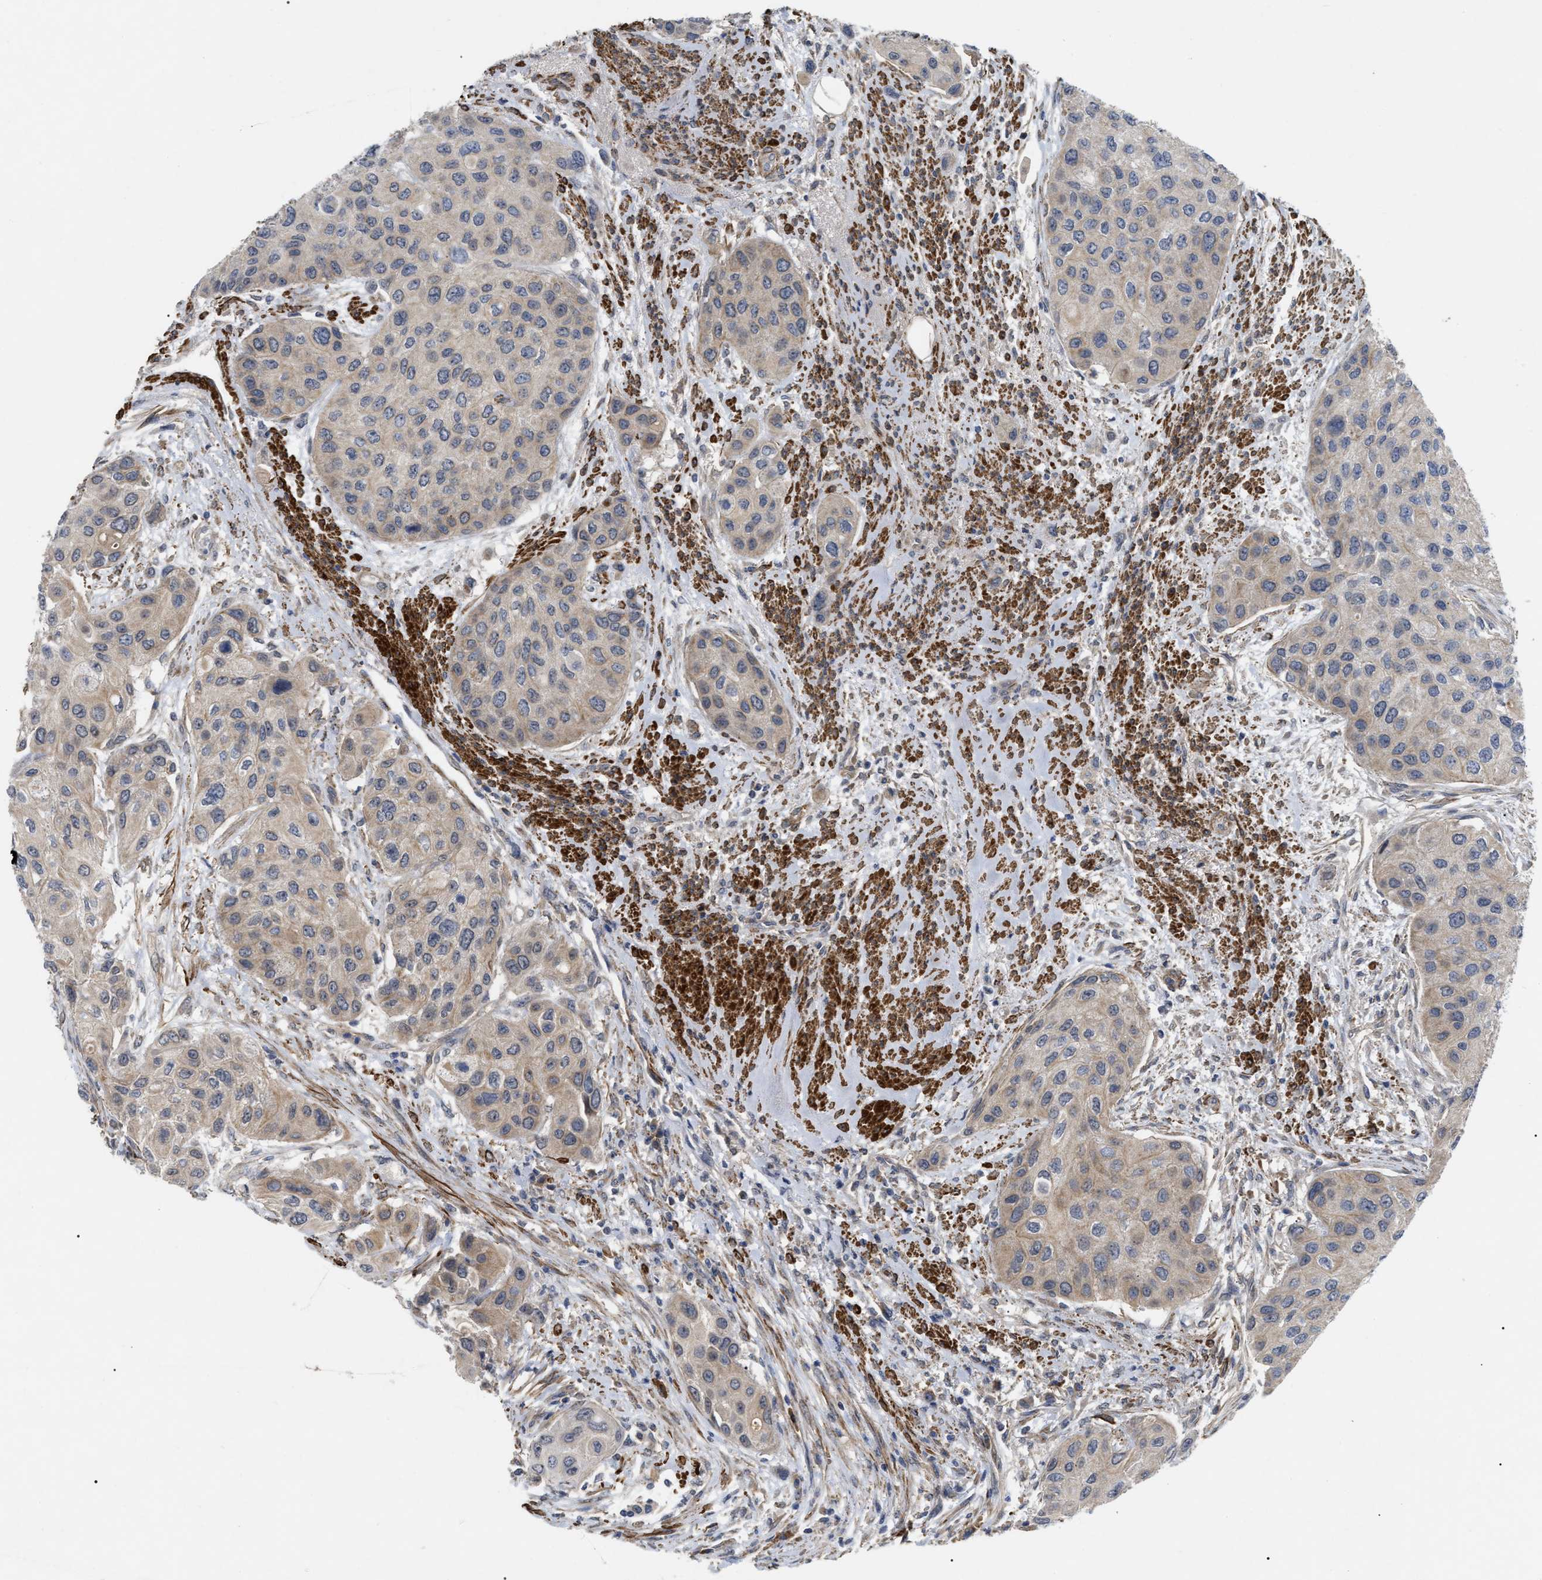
{"staining": {"intensity": "weak", "quantity": ">75%", "location": "cytoplasmic/membranous"}, "tissue": "urothelial cancer", "cell_type": "Tumor cells", "image_type": "cancer", "snomed": [{"axis": "morphology", "description": "Urothelial carcinoma, High grade"}, {"axis": "topography", "description": "Urinary bladder"}], "caption": "Protein staining exhibits weak cytoplasmic/membranous positivity in approximately >75% of tumor cells in urothelial cancer.", "gene": "ST6GALNAC6", "patient": {"sex": "female", "age": 56}}